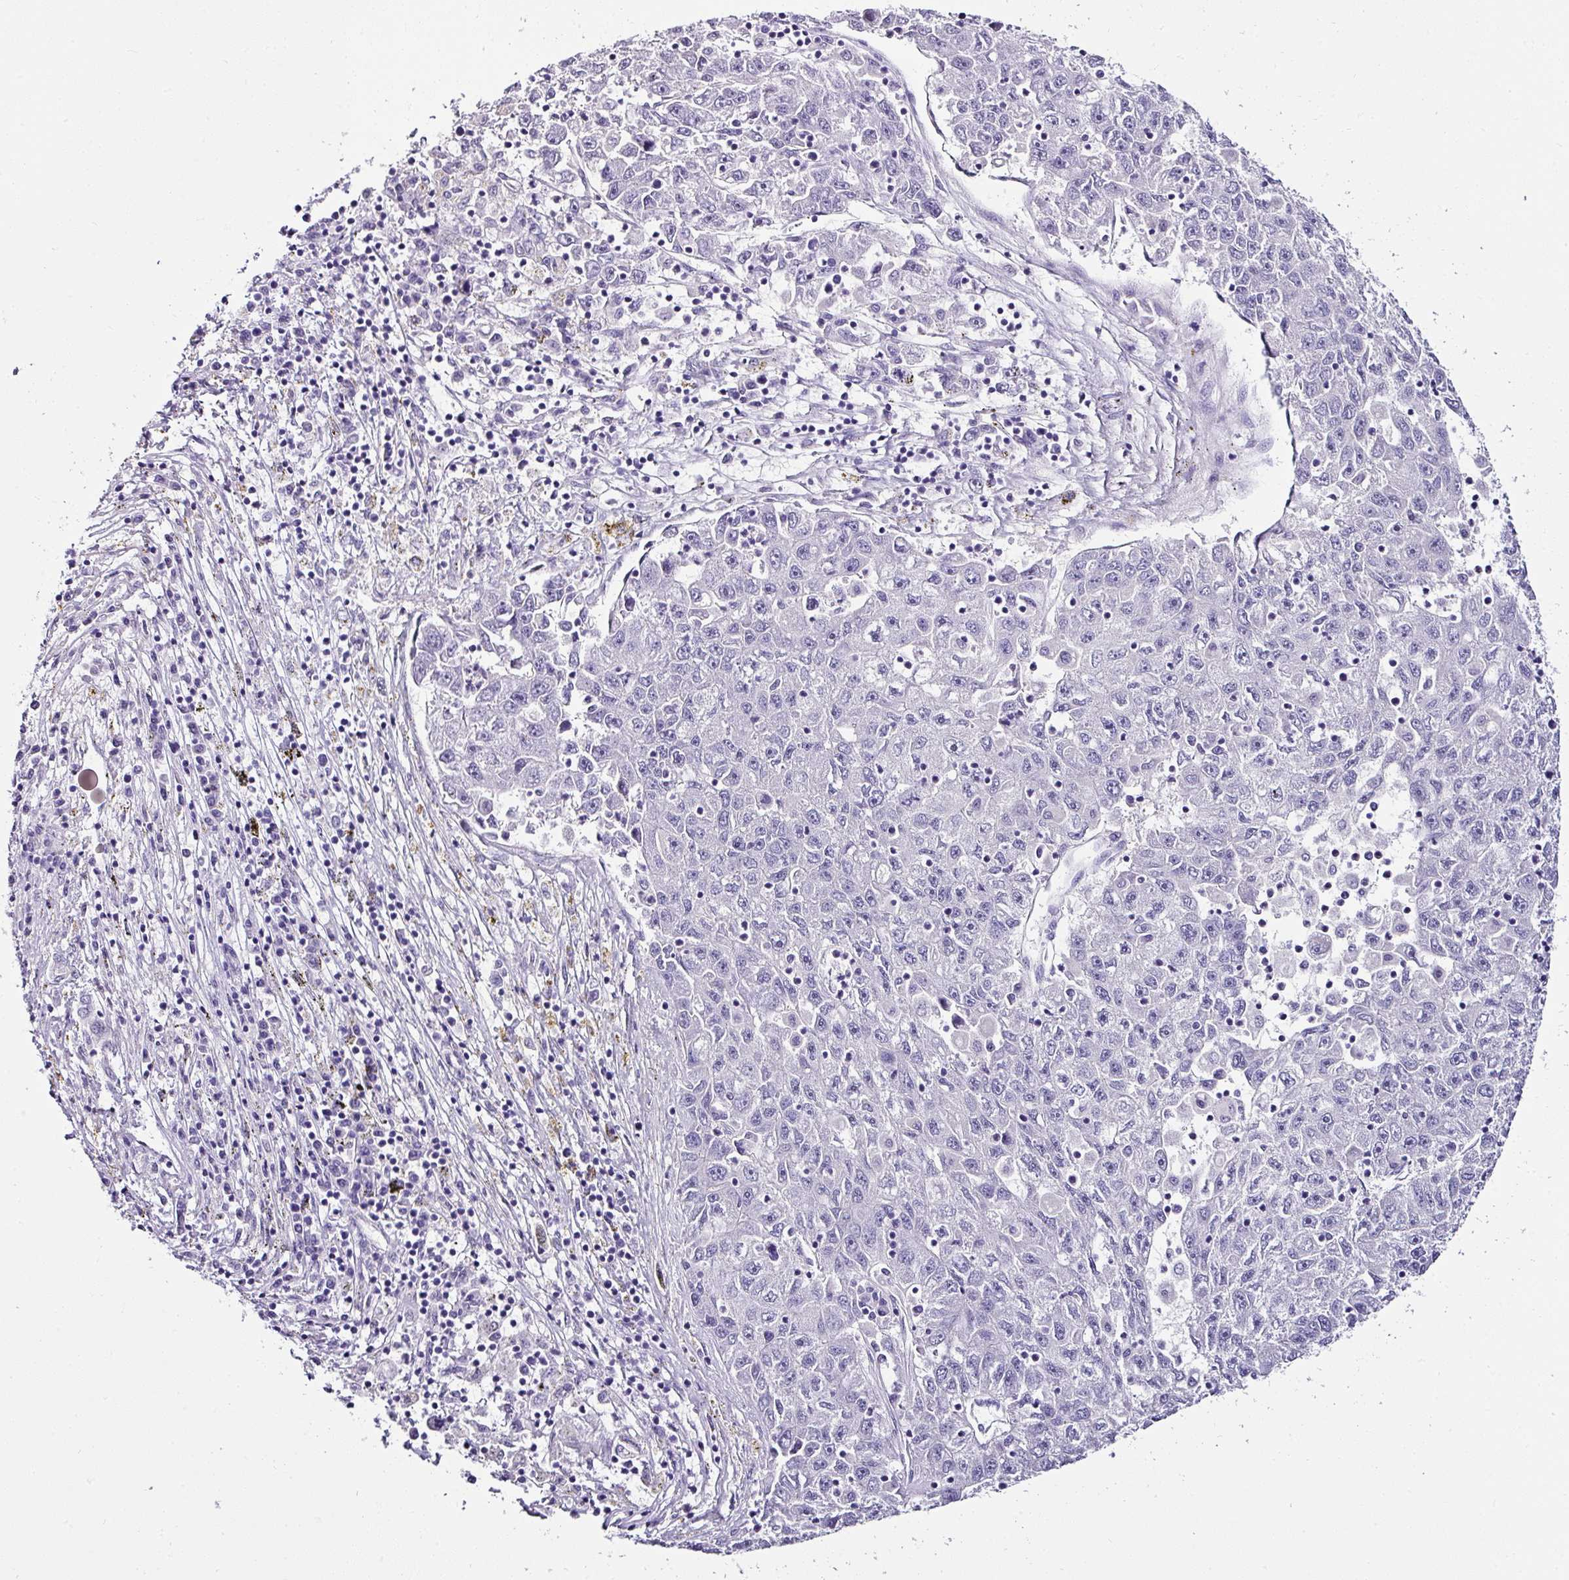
{"staining": {"intensity": "negative", "quantity": "none", "location": "none"}, "tissue": "liver cancer", "cell_type": "Tumor cells", "image_type": "cancer", "snomed": [{"axis": "morphology", "description": "Carcinoma, Hepatocellular, NOS"}, {"axis": "topography", "description": "Liver"}], "caption": "High power microscopy photomicrograph of an immunohistochemistry micrograph of liver hepatocellular carcinoma, revealing no significant positivity in tumor cells.", "gene": "NAPSA", "patient": {"sex": "male", "age": 49}}